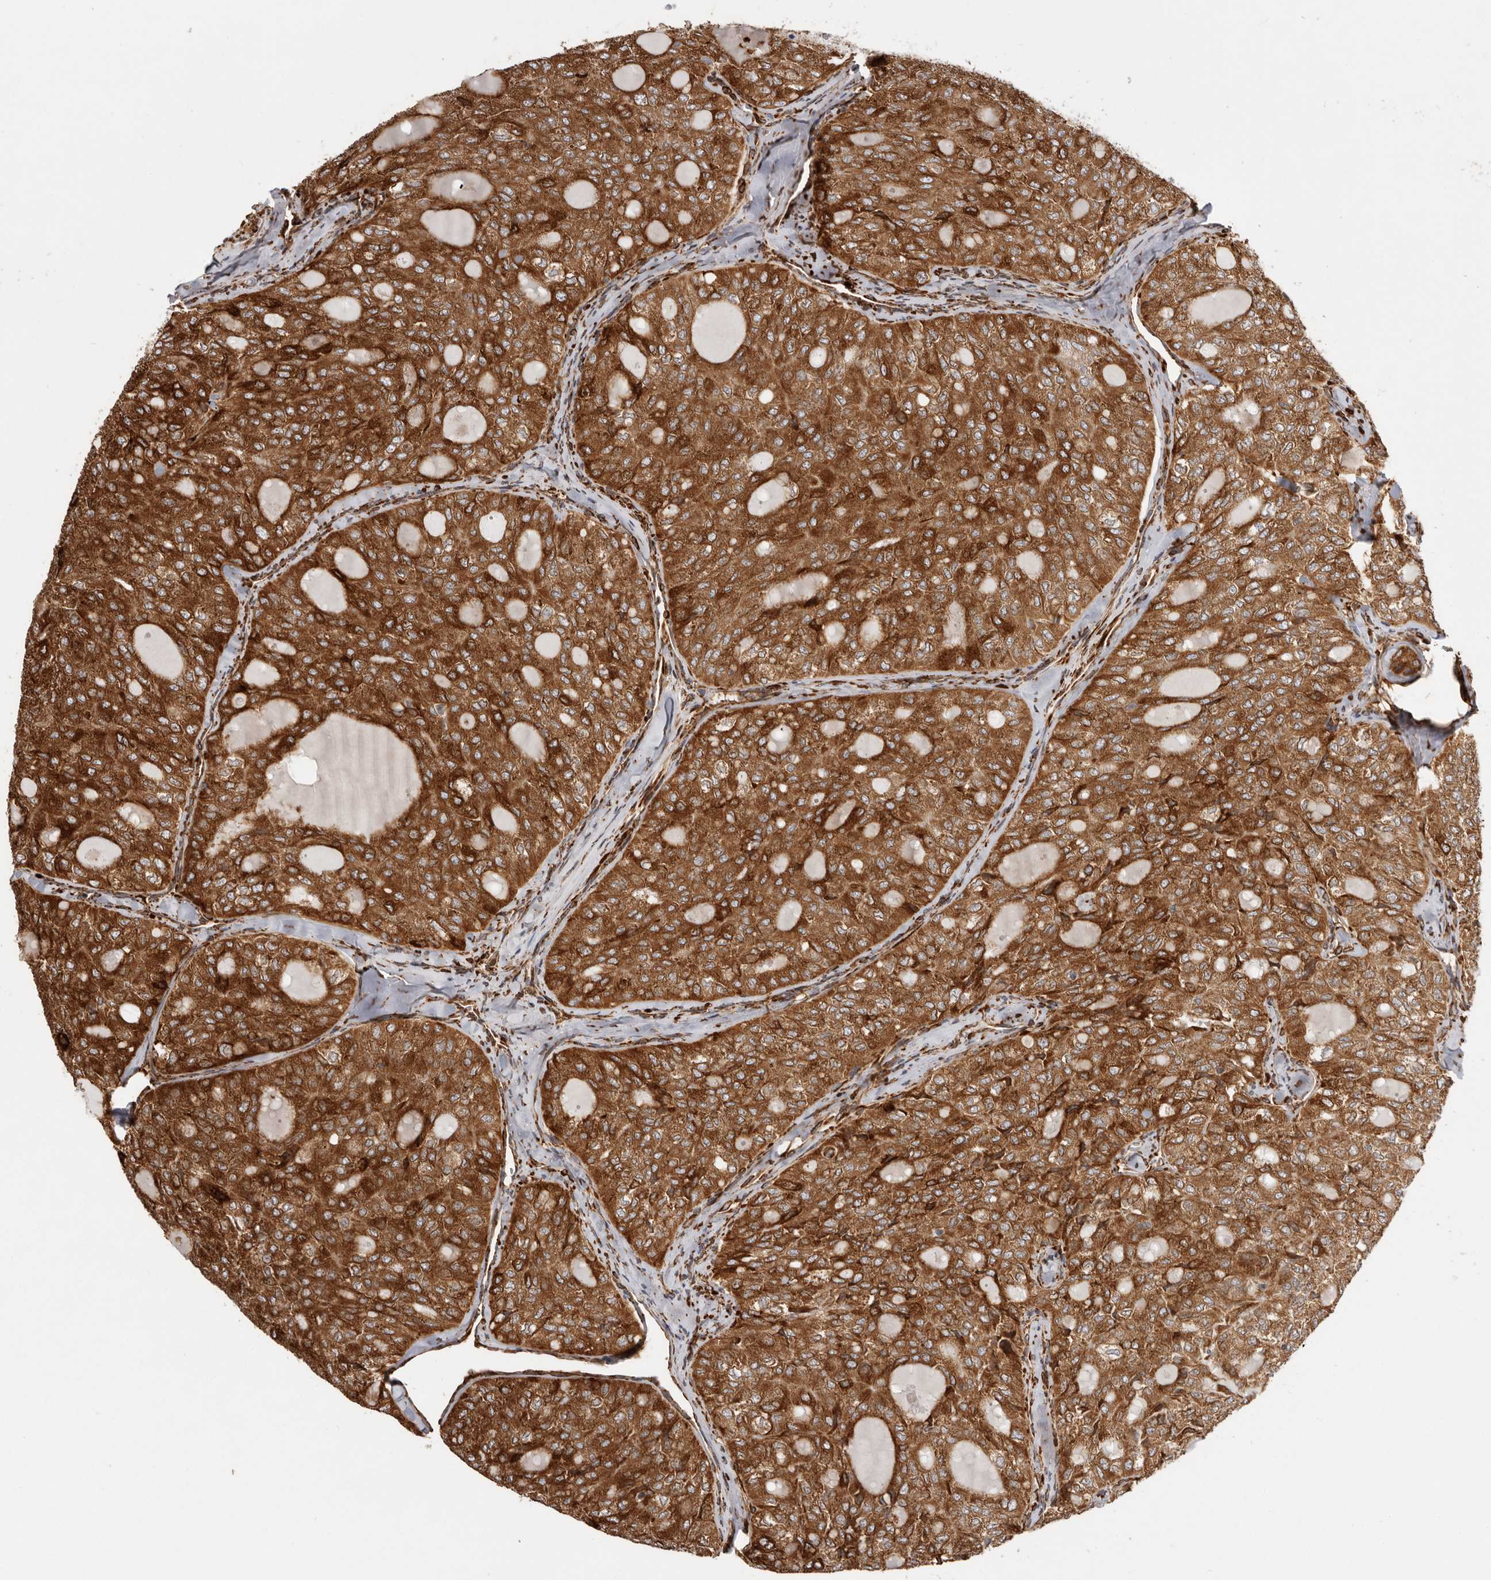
{"staining": {"intensity": "strong", "quantity": ">75%", "location": "cytoplasmic/membranous"}, "tissue": "thyroid cancer", "cell_type": "Tumor cells", "image_type": "cancer", "snomed": [{"axis": "morphology", "description": "Follicular adenoma carcinoma, NOS"}, {"axis": "topography", "description": "Thyroid gland"}], "caption": "This image exhibits IHC staining of thyroid cancer, with high strong cytoplasmic/membranous staining in about >75% of tumor cells.", "gene": "WDTC1", "patient": {"sex": "male", "age": 75}}